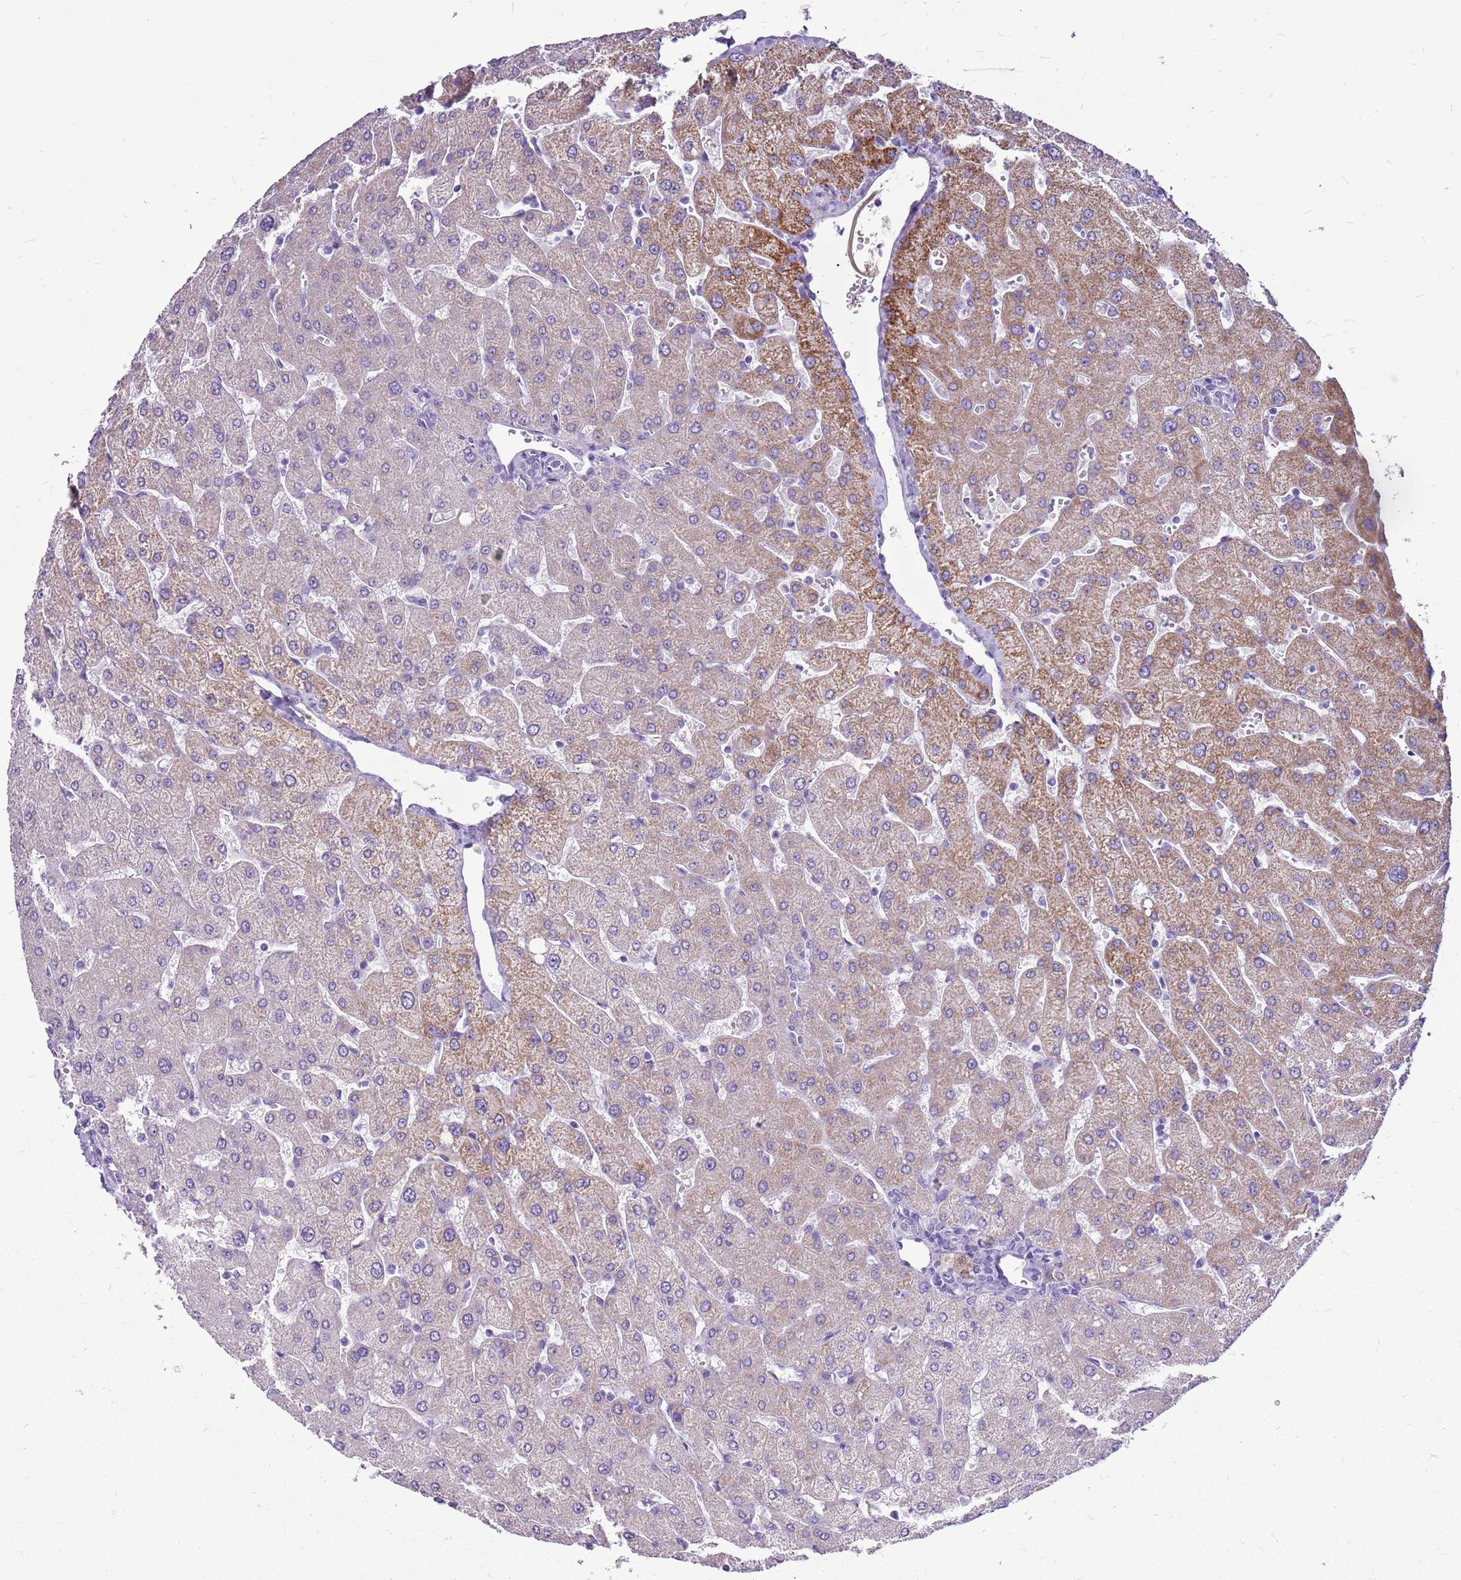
{"staining": {"intensity": "negative", "quantity": "none", "location": "none"}, "tissue": "liver", "cell_type": "Cholangiocytes", "image_type": "normal", "snomed": [{"axis": "morphology", "description": "Normal tissue, NOS"}, {"axis": "topography", "description": "Liver"}], "caption": "Immunohistochemistry (IHC) of benign liver demonstrates no staining in cholangiocytes. (DAB (3,3'-diaminobenzidine) immunohistochemistry, high magnification).", "gene": "ACSS3", "patient": {"sex": "male", "age": 55}}